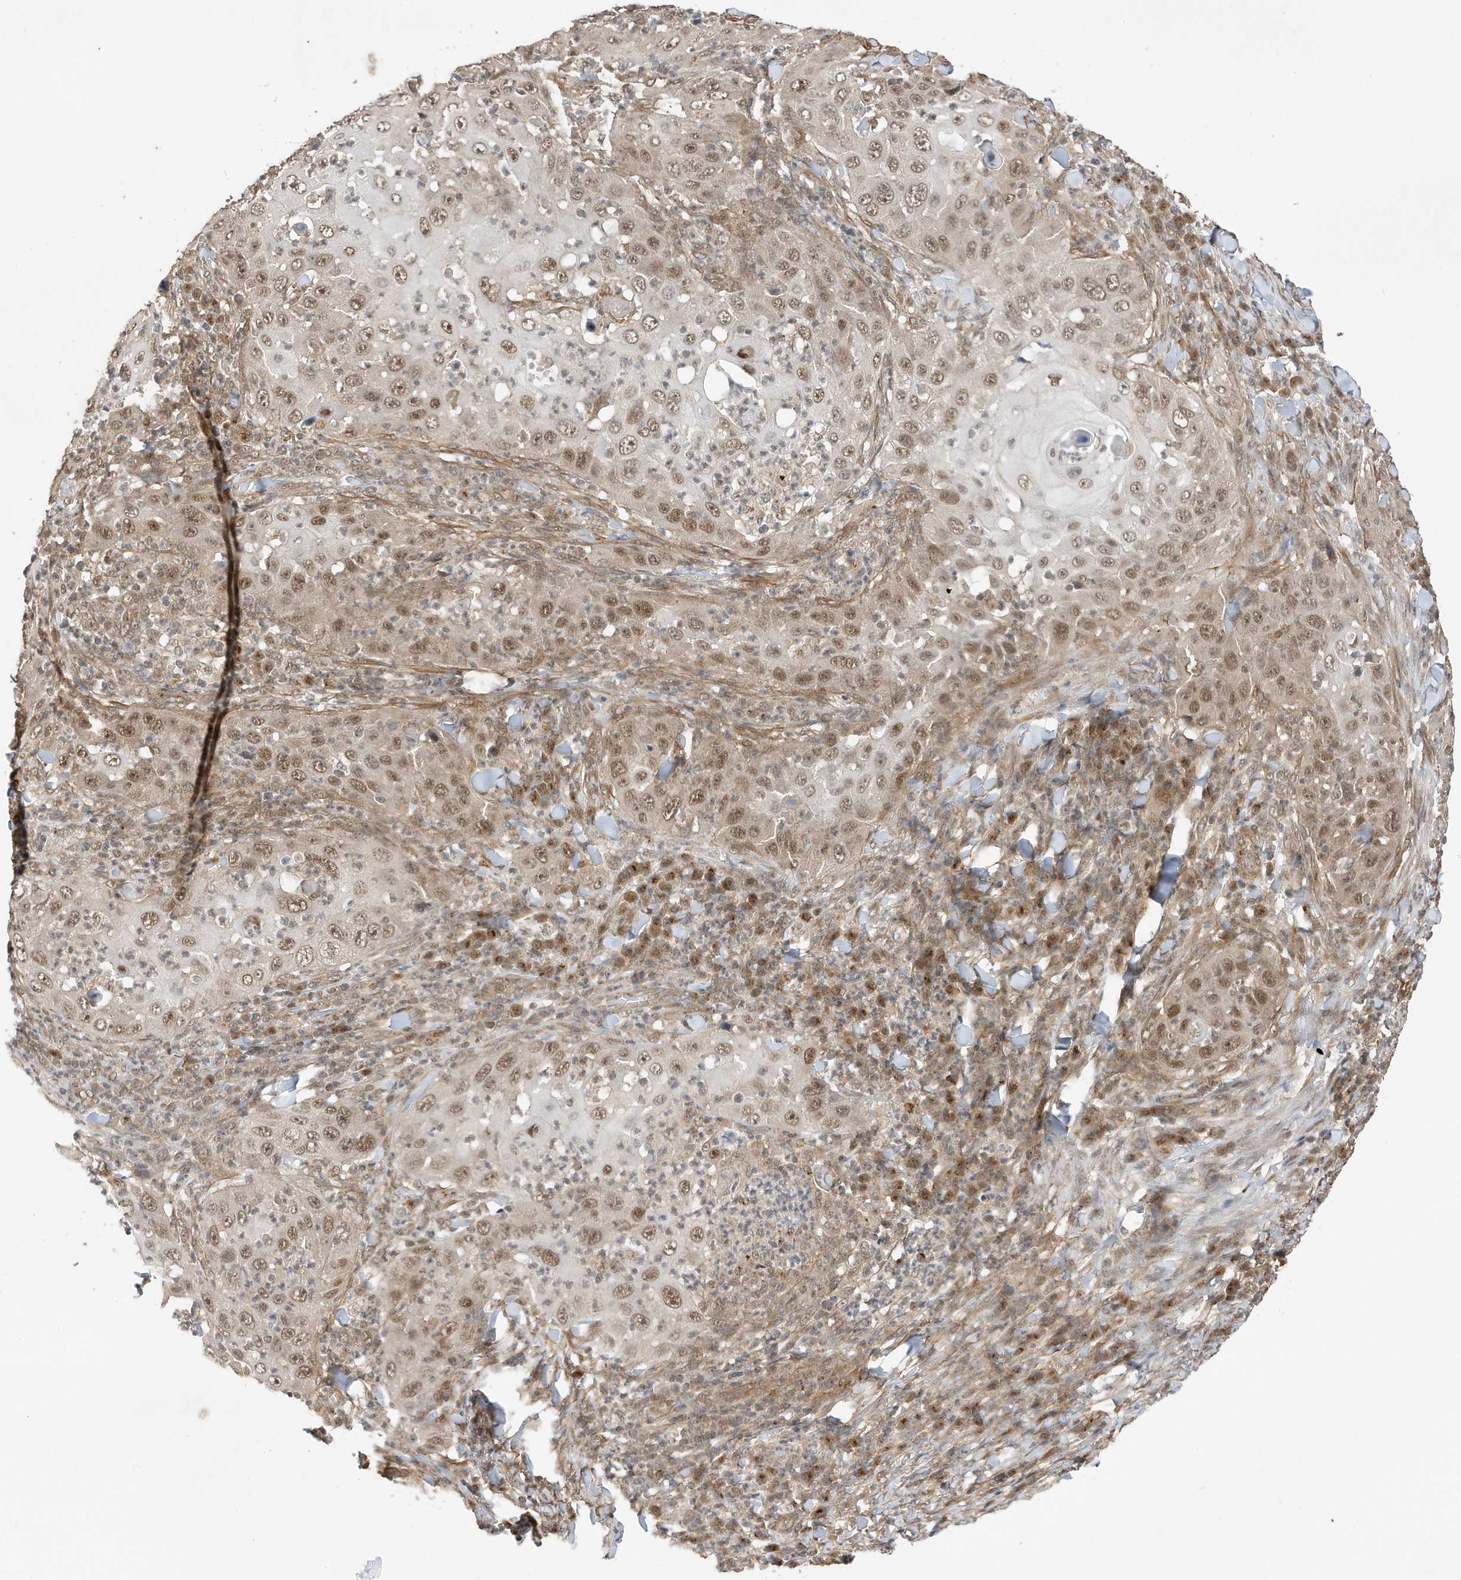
{"staining": {"intensity": "moderate", "quantity": "25%-75%", "location": "cytoplasmic/membranous,nuclear"}, "tissue": "skin cancer", "cell_type": "Tumor cells", "image_type": "cancer", "snomed": [{"axis": "morphology", "description": "Squamous cell carcinoma, NOS"}, {"axis": "topography", "description": "Skin"}], "caption": "This is an image of immunohistochemistry staining of skin cancer, which shows moderate positivity in the cytoplasmic/membranous and nuclear of tumor cells.", "gene": "MAST3", "patient": {"sex": "female", "age": 44}}